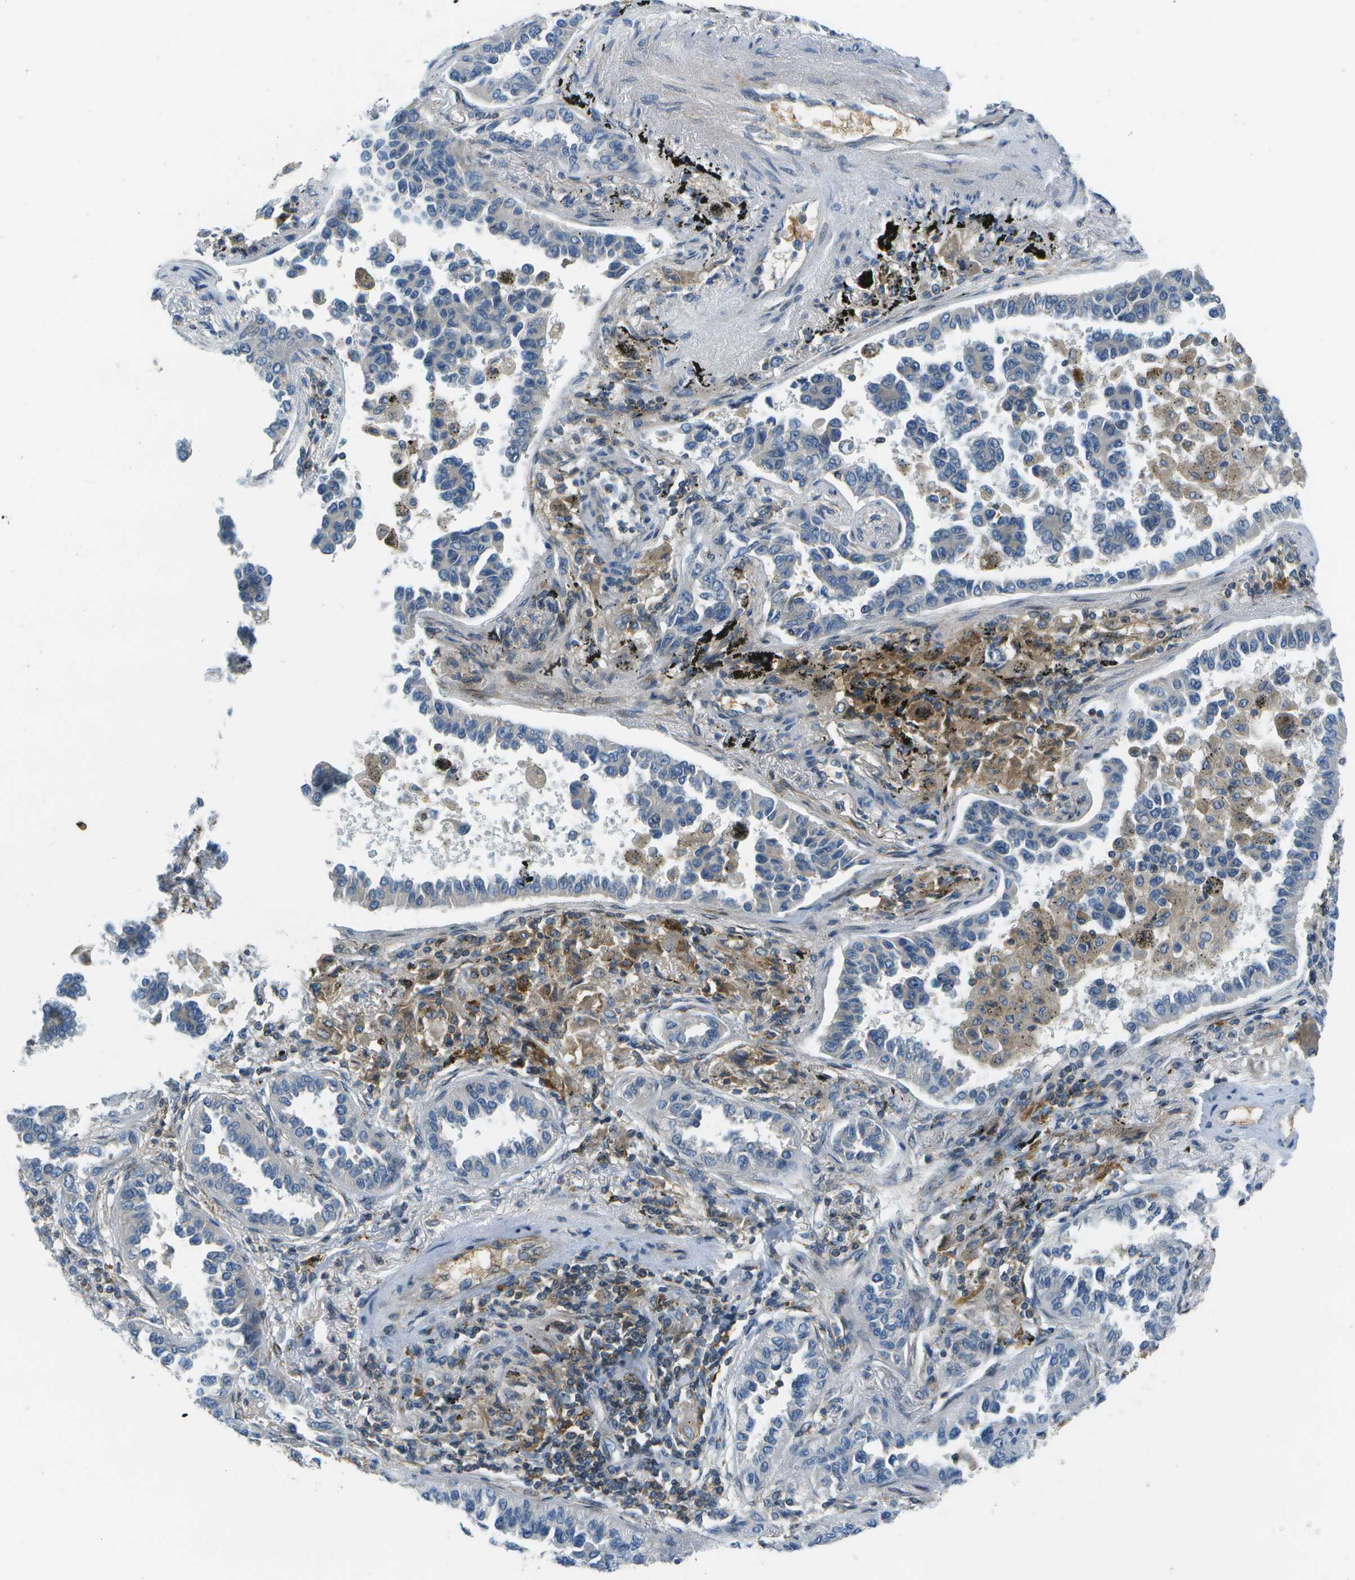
{"staining": {"intensity": "negative", "quantity": "none", "location": "none"}, "tissue": "lung cancer", "cell_type": "Tumor cells", "image_type": "cancer", "snomed": [{"axis": "morphology", "description": "Normal tissue, NOS"}, {"axis": "morphology", "description": "Adenocarcinoma, NOS"}, {"axis": "topography", "description": "Lung"}], "caption": "DAB immunohistochemical staining of human lung adenocarcinoma reveals no significant expression in tumor cells. (Brightfield microscopy of DAB (3,3'-diaminobenzidine) immunohistochemistry (IHC) at high magnification).", "gene": "CTIF", "patient": {"sex": "male", "age": 59}}